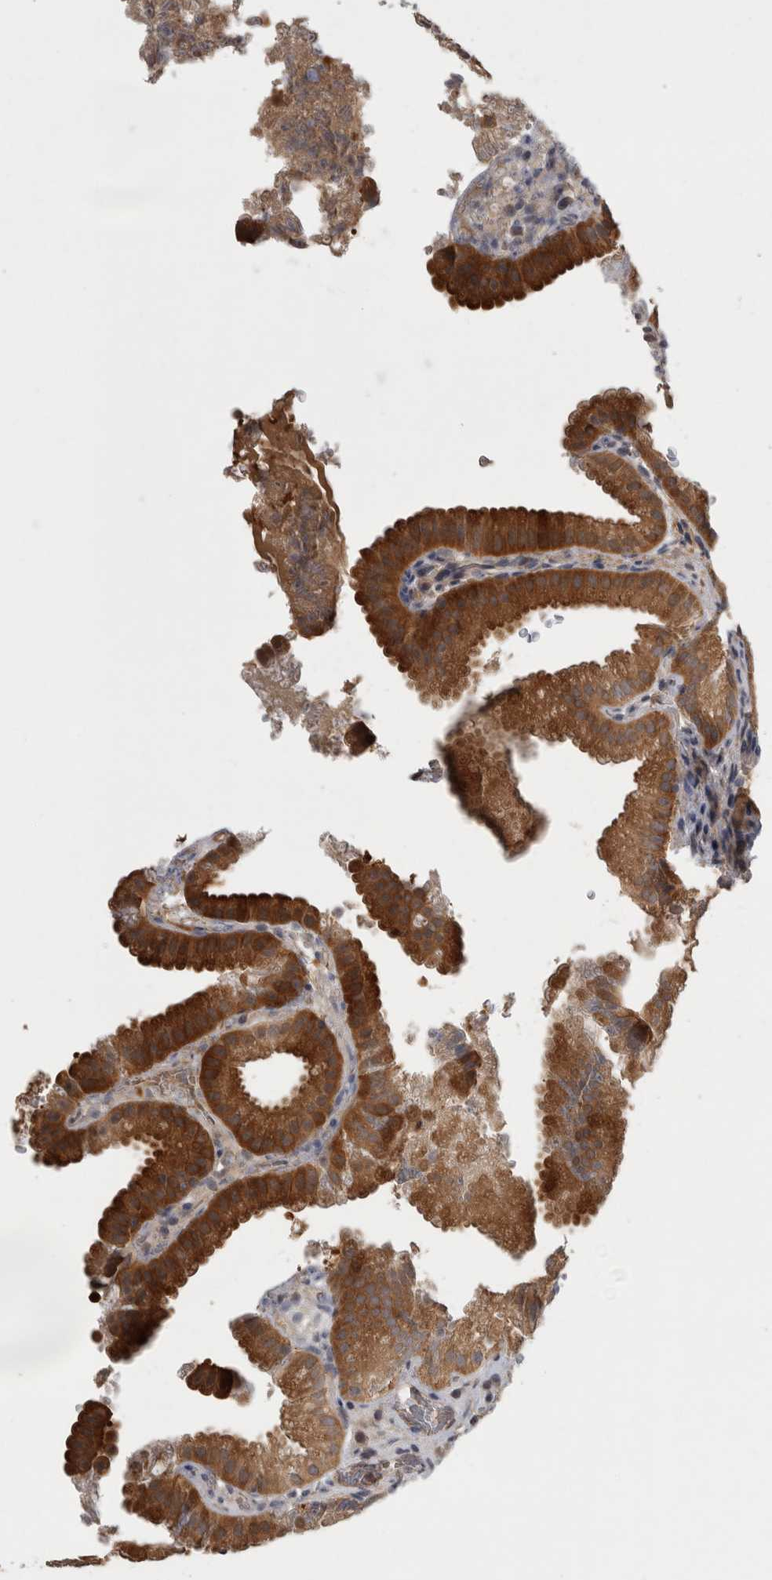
{"staining": {"intensity": "strong", "quantity": ">75%", "location": "cytoplasmic/membranous"}, "tissue": "gallbladder", "cell_type": "Glandular cells", "image_type": "normal", "snomed": [{"axis": "morphology", "description": "Normal tissue, NOS"}, {"axis": "topography", "description": "Gallbladder"}], "caption": "This photomicrograph displays immunohistochemistry staining of unremarkable human gallbladder, with high strong cytoplasmic/membranous expression in approximately >75% of glandular cells.", "gene": "TRMT61B", "patient": {"sex": "female", "age": 30}}